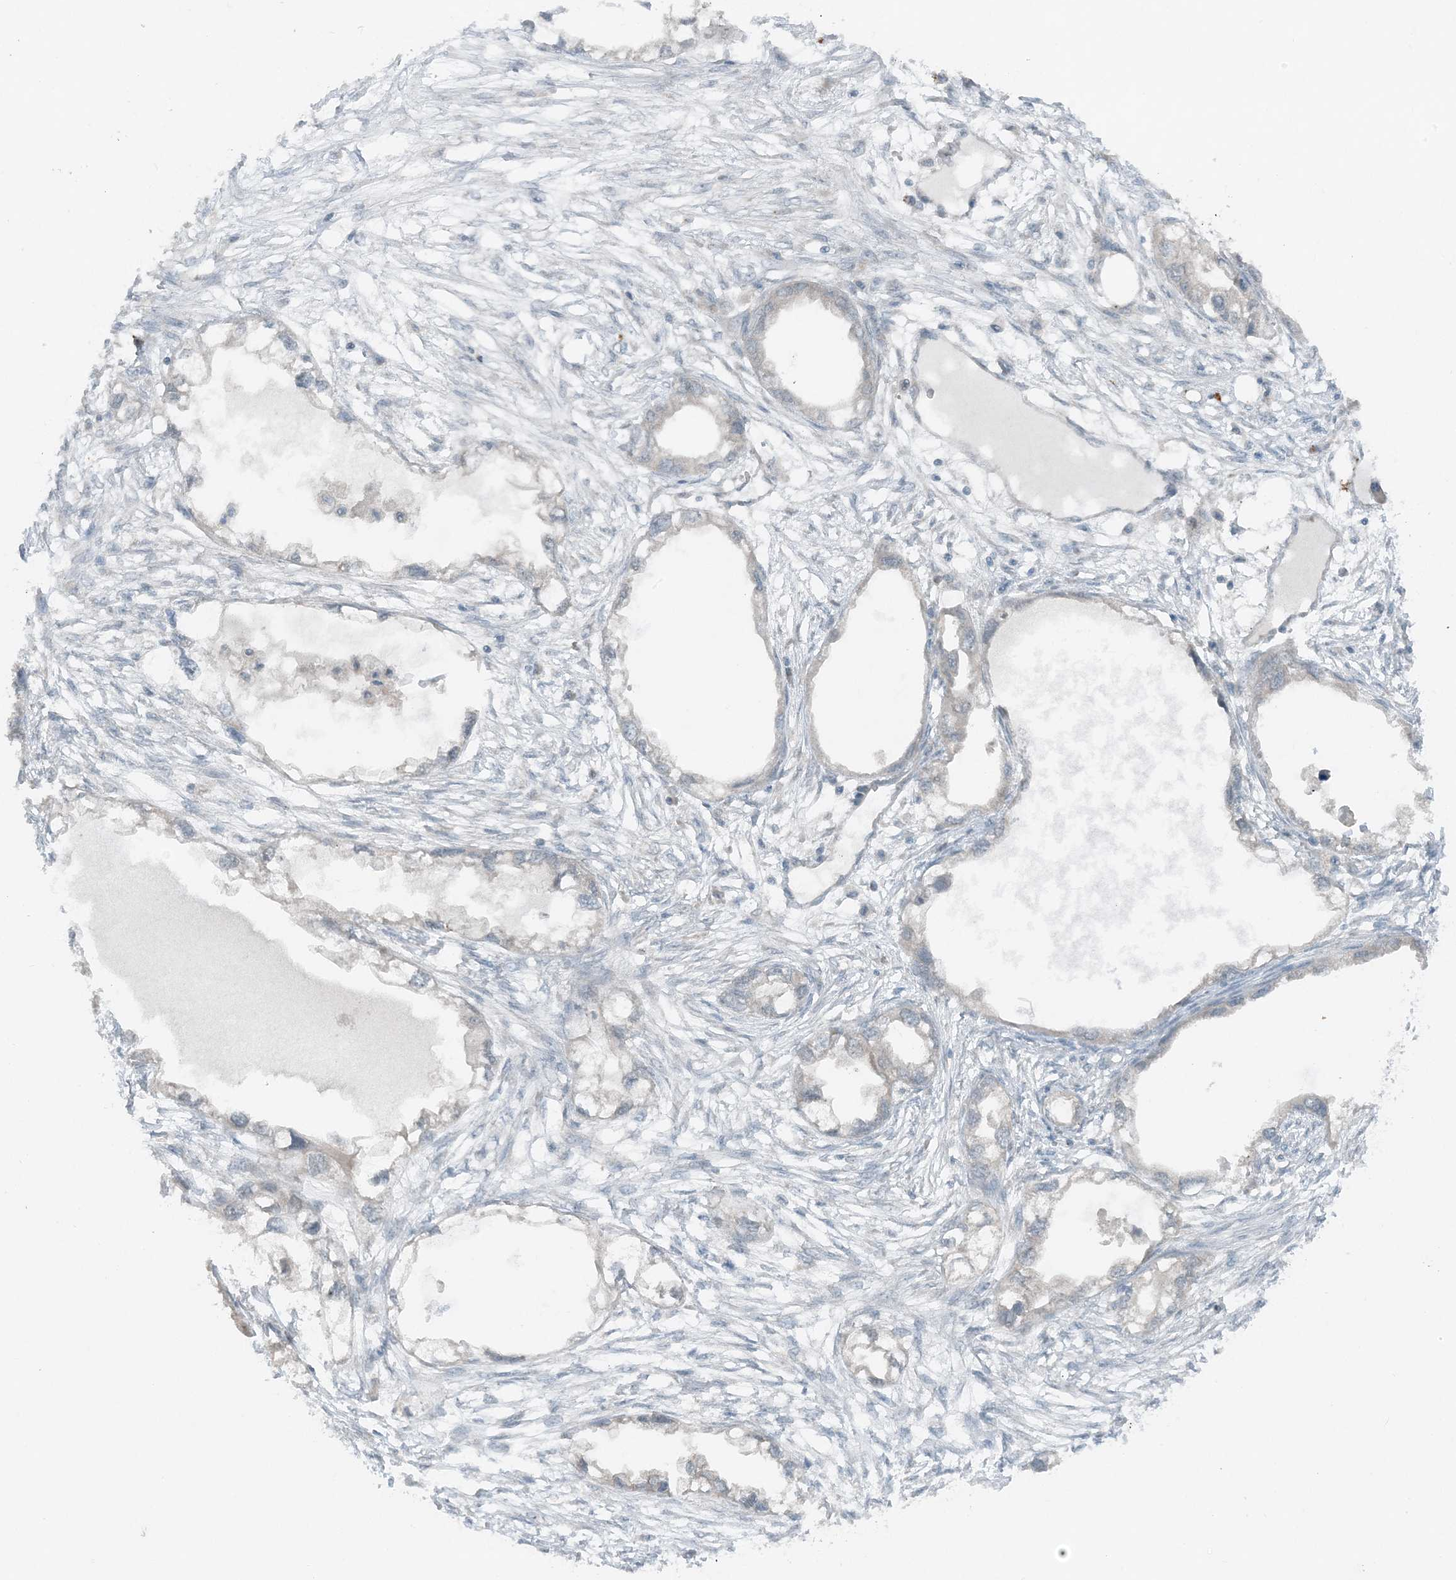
{"staining": {"intensity": "weak", "quantity": "<25%", "location": "cytoplasmic/membranous"}, "tissue": "endometrial cancer", "cell_type": "Tumor cells", "image_type": "cancer", "snomed": [{"axis": "morphology", "description": "Adenocarcinoma, NOS"}, {"axis": "morphology", "description": "Adenocarcinoma, metastatic, NOS"}, {"axis": "topography", "description": "Adipose tissue"}, {"axis": "topography", "description": "Endometrium"}], "caption": "This is an immunohistochemistry micrograph of endometrial adenocarcinoma. There is no expression in tumor cells.", "gene": "MITD1", "patient": {"sex": "female", "age": 67}}